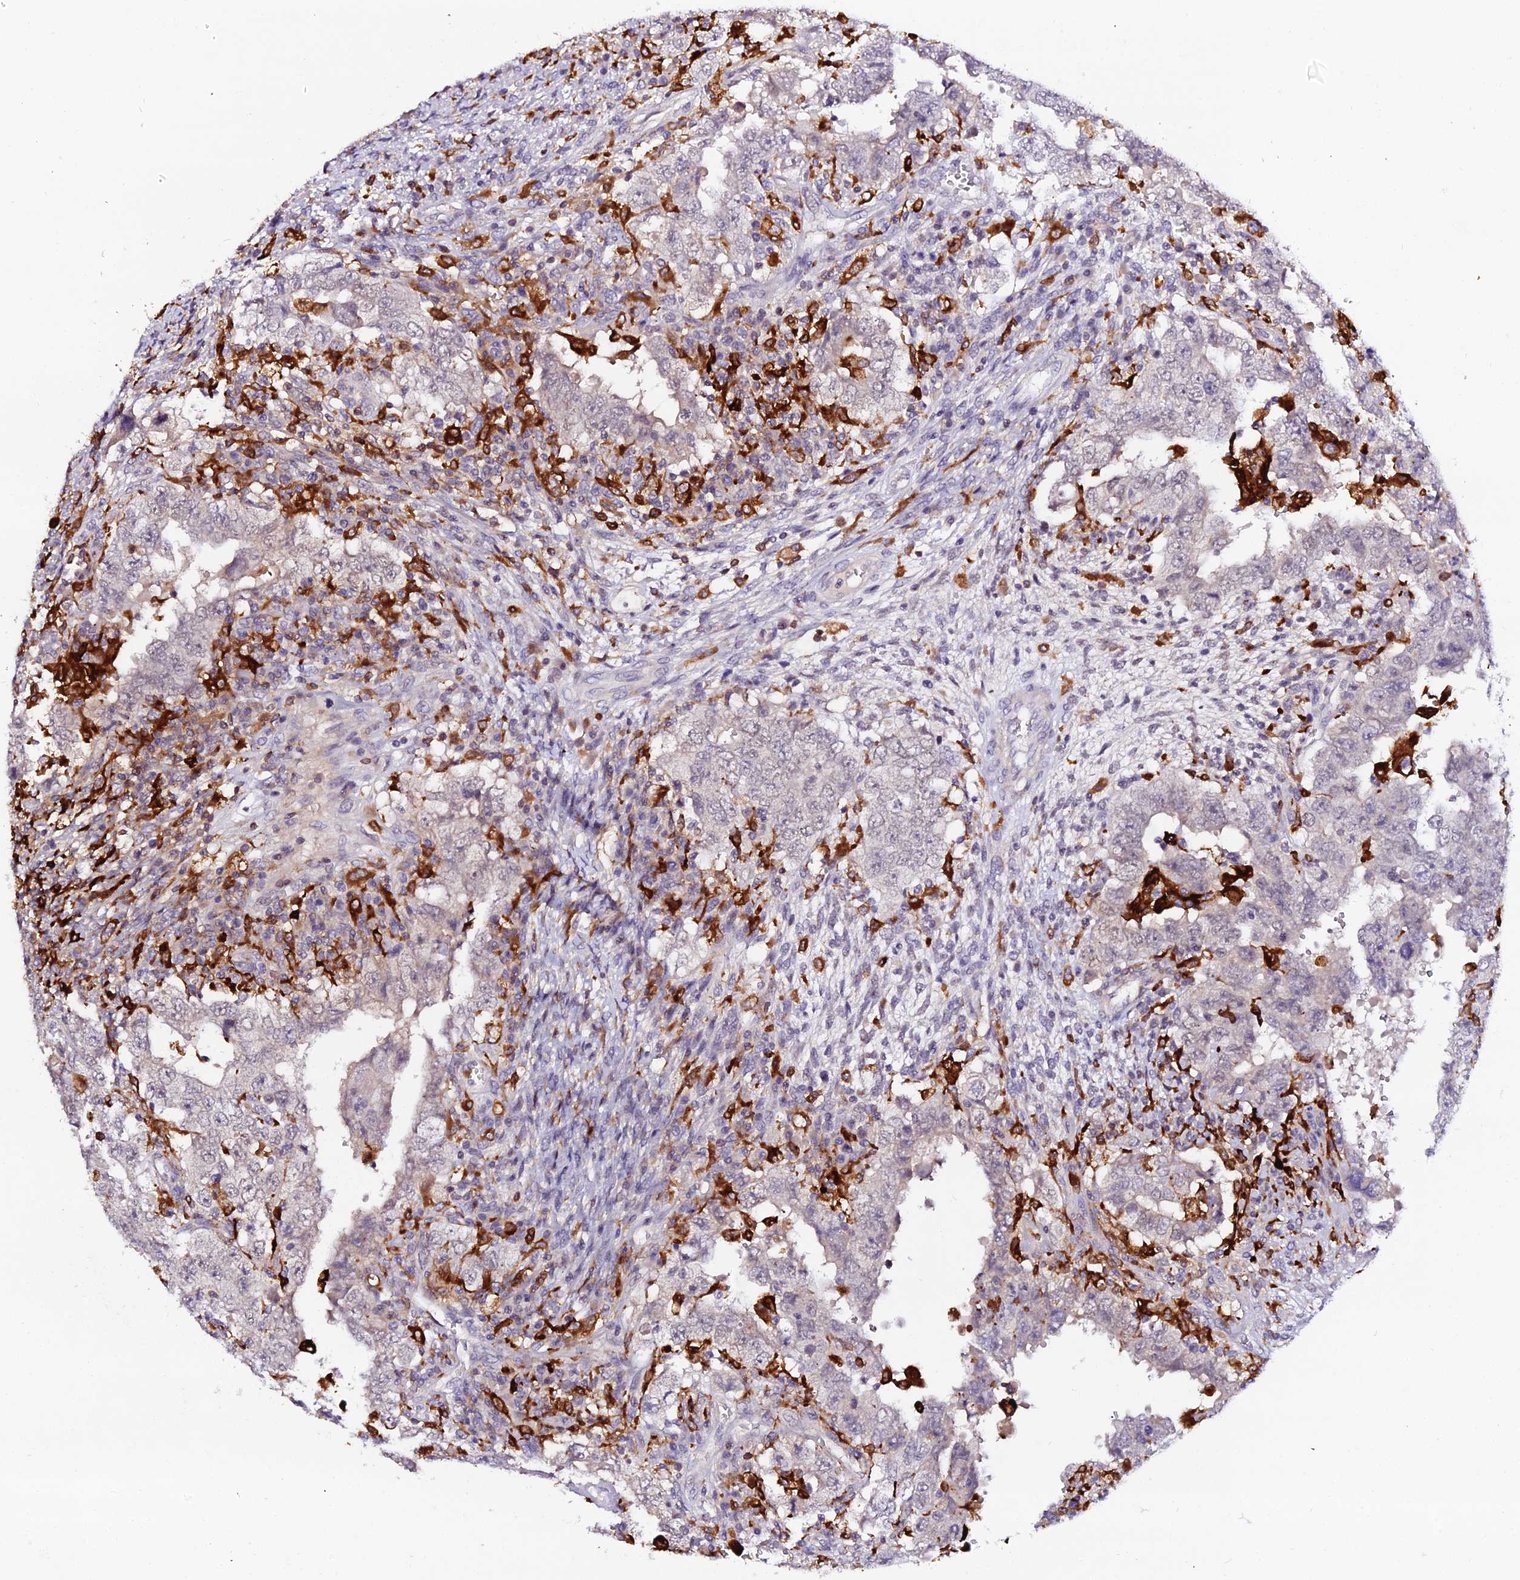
{"staining": {"intensity": "negative", "quantity": "none", "location": "none"}, "tissue": "testis cancer", "cell_type": "Tumor cells", "image_type": "cancer", "snomed": [{"axis": "morphology", "description": "Carcinoma, Embryonal, NOS"}, {"axis": "topography", "description": "Testis"}], "caption": "This photomicrograph is of testis embryonal carcinoma stained with IHC to label a protein in brown with the nuclei are counter-stained blue. There is no positivity in tumor cells.", "gene": "IL4I1", "patient": {"sex": "male", "age": 26}}